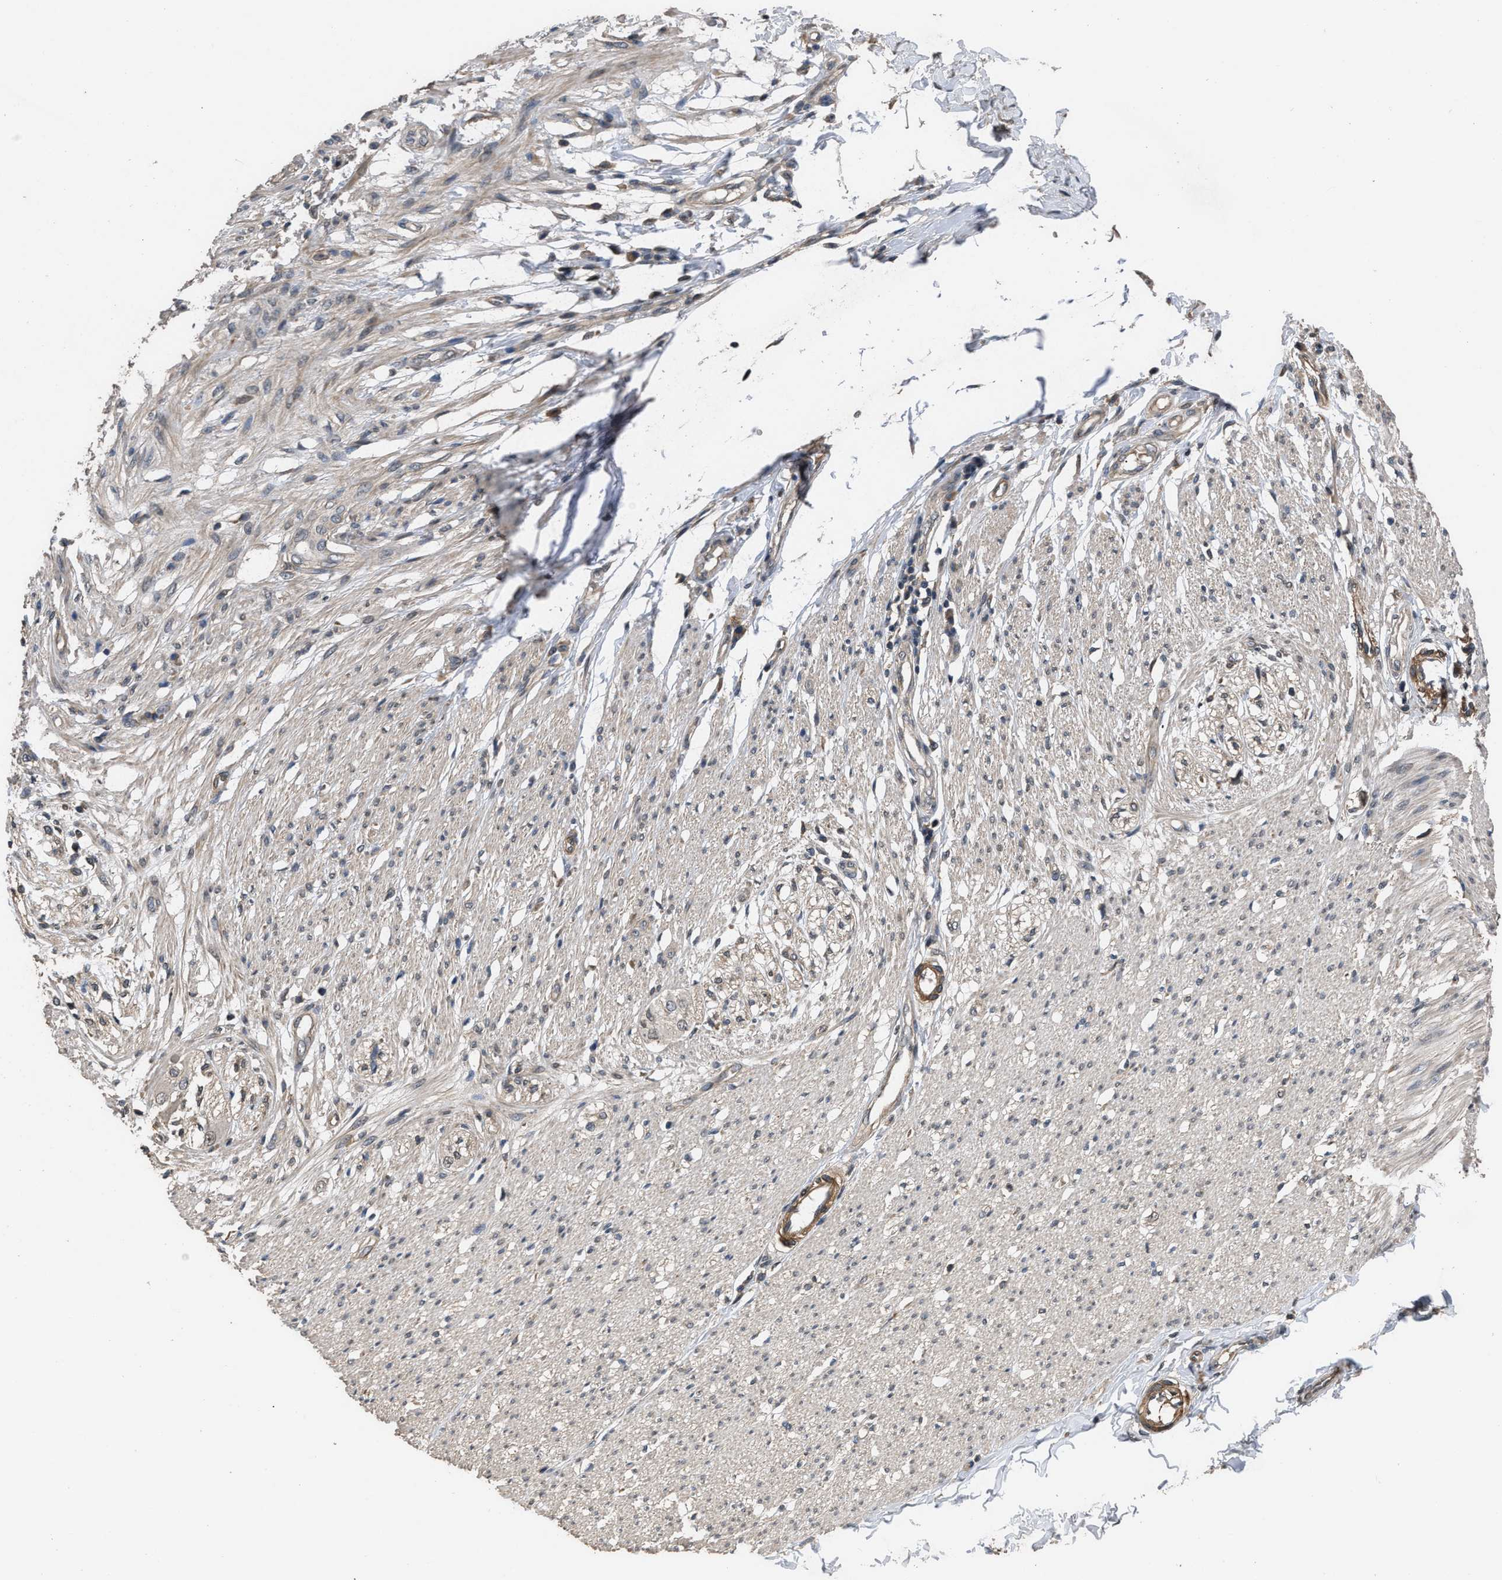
{"staining": {"intensity": "moderate", "quantity": "25%-75%", "location": "cytoplasmic/membranous"}, "tissue": "smooth muscle", "cell_type": "Smooth muscle cells", "image_type": "normal", "snomed": [{"axis": "morphology", "description": "Normal tissue, NOS"}, {"axis": "morphology", "description": "Adenocarcinoma, NOS"}, {"axis": "topography", "description": "Colon"}, {"axis": "topography", "description": "Peripheral nerve tissue"}], "caption": "About 25%-75% of smooth muscle cells in unremarkable smooth muscle reveal moderate cytoplasmic/membranous protein expression as visualized by brown immunohistochemical staining.", "gene": "UTRN", "patient": {"sex": "male", "age": 14}}